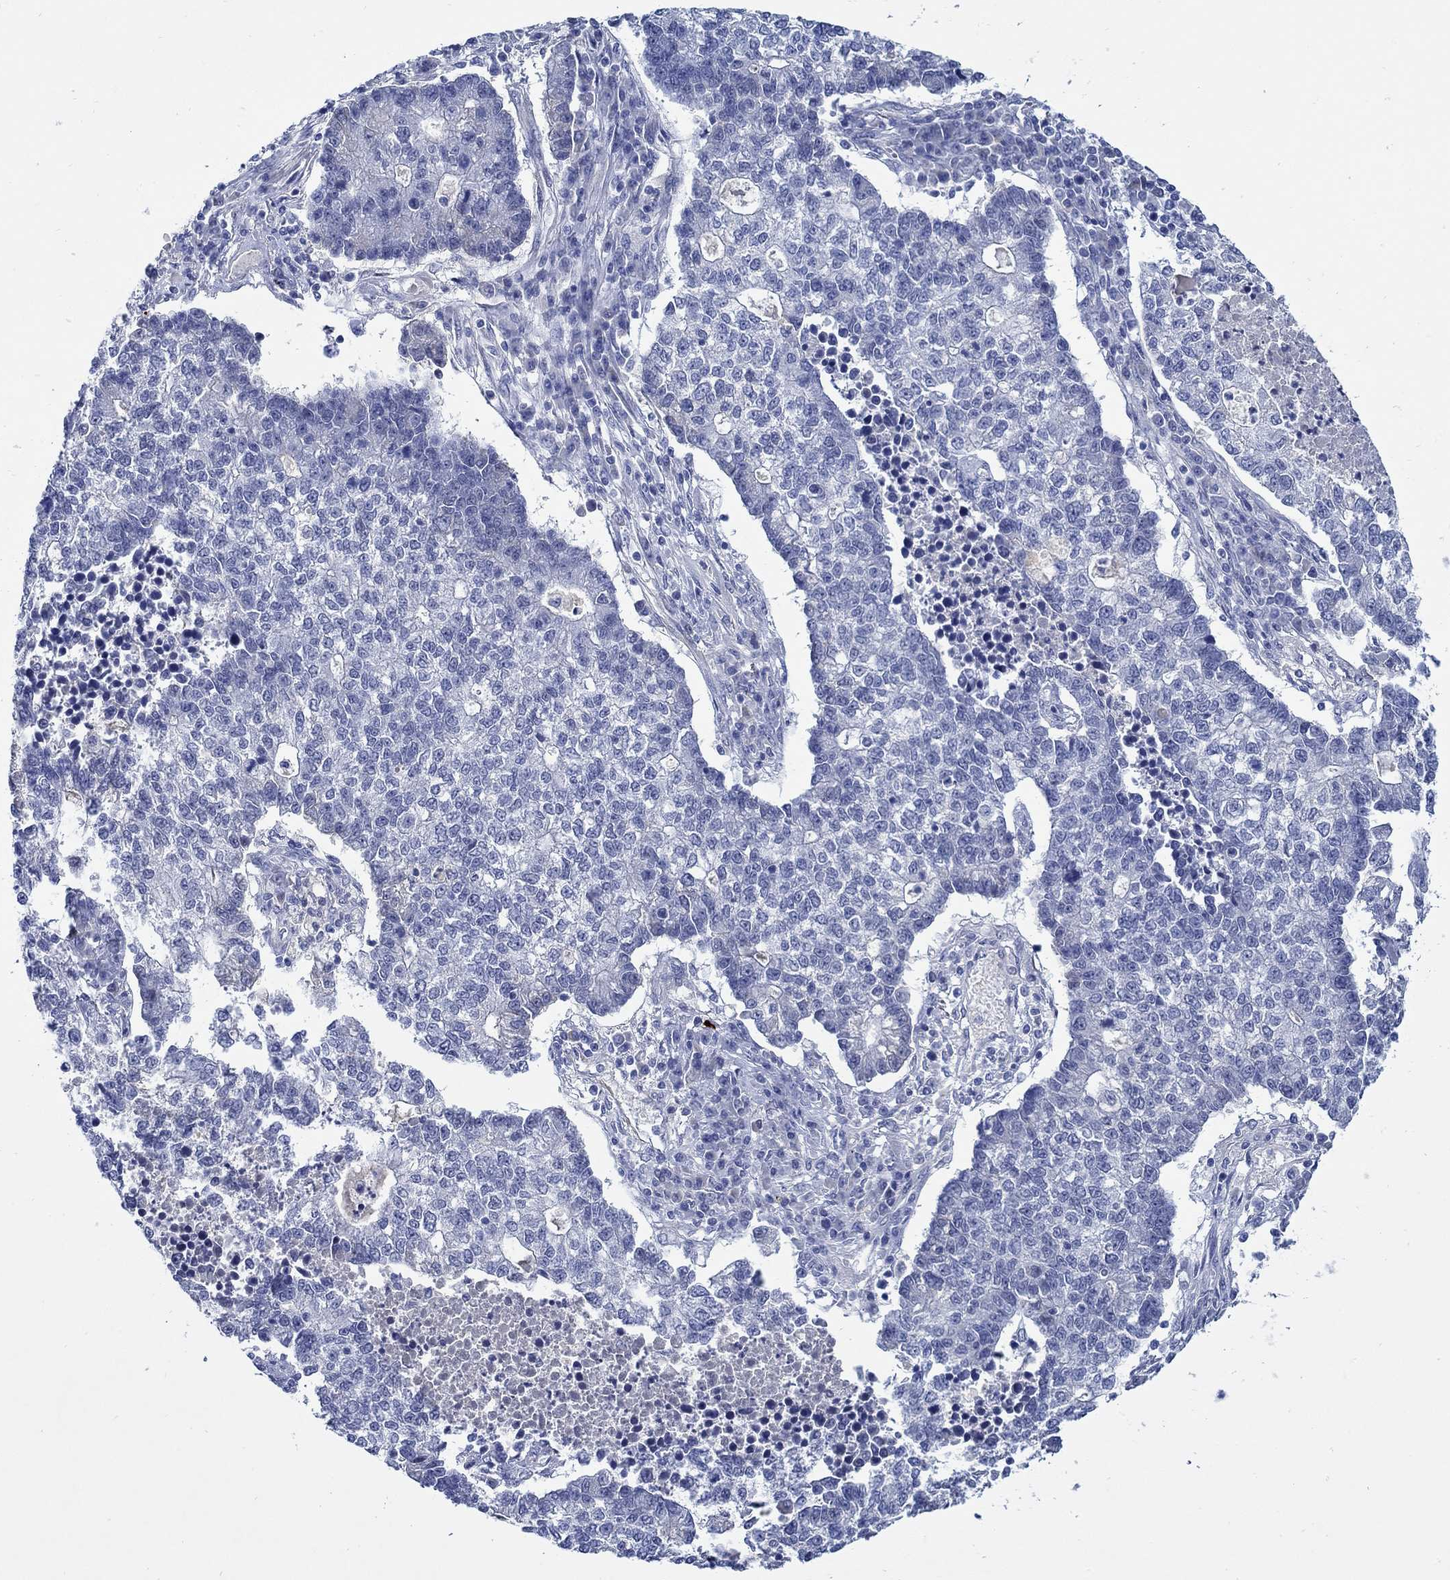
{"staining": {"intensity": "negative", "quantity": "none", "location": "none"}, "tissue": "lung cancer", "cell_type": "Tumor cells", "image_type": "cancer", "snomed": [{"axis": "morphology", "description": "Adenocarcinoma, NOS"}, {"axis": "topography", "description": "Lung"}], "caption": "This is an immunohistochemistry micrograph of human adenocarcinoma (lung). There is no expression in tumor cells.", "gene": "MC2R", "patient": {"sex": "male", "age": 57}}